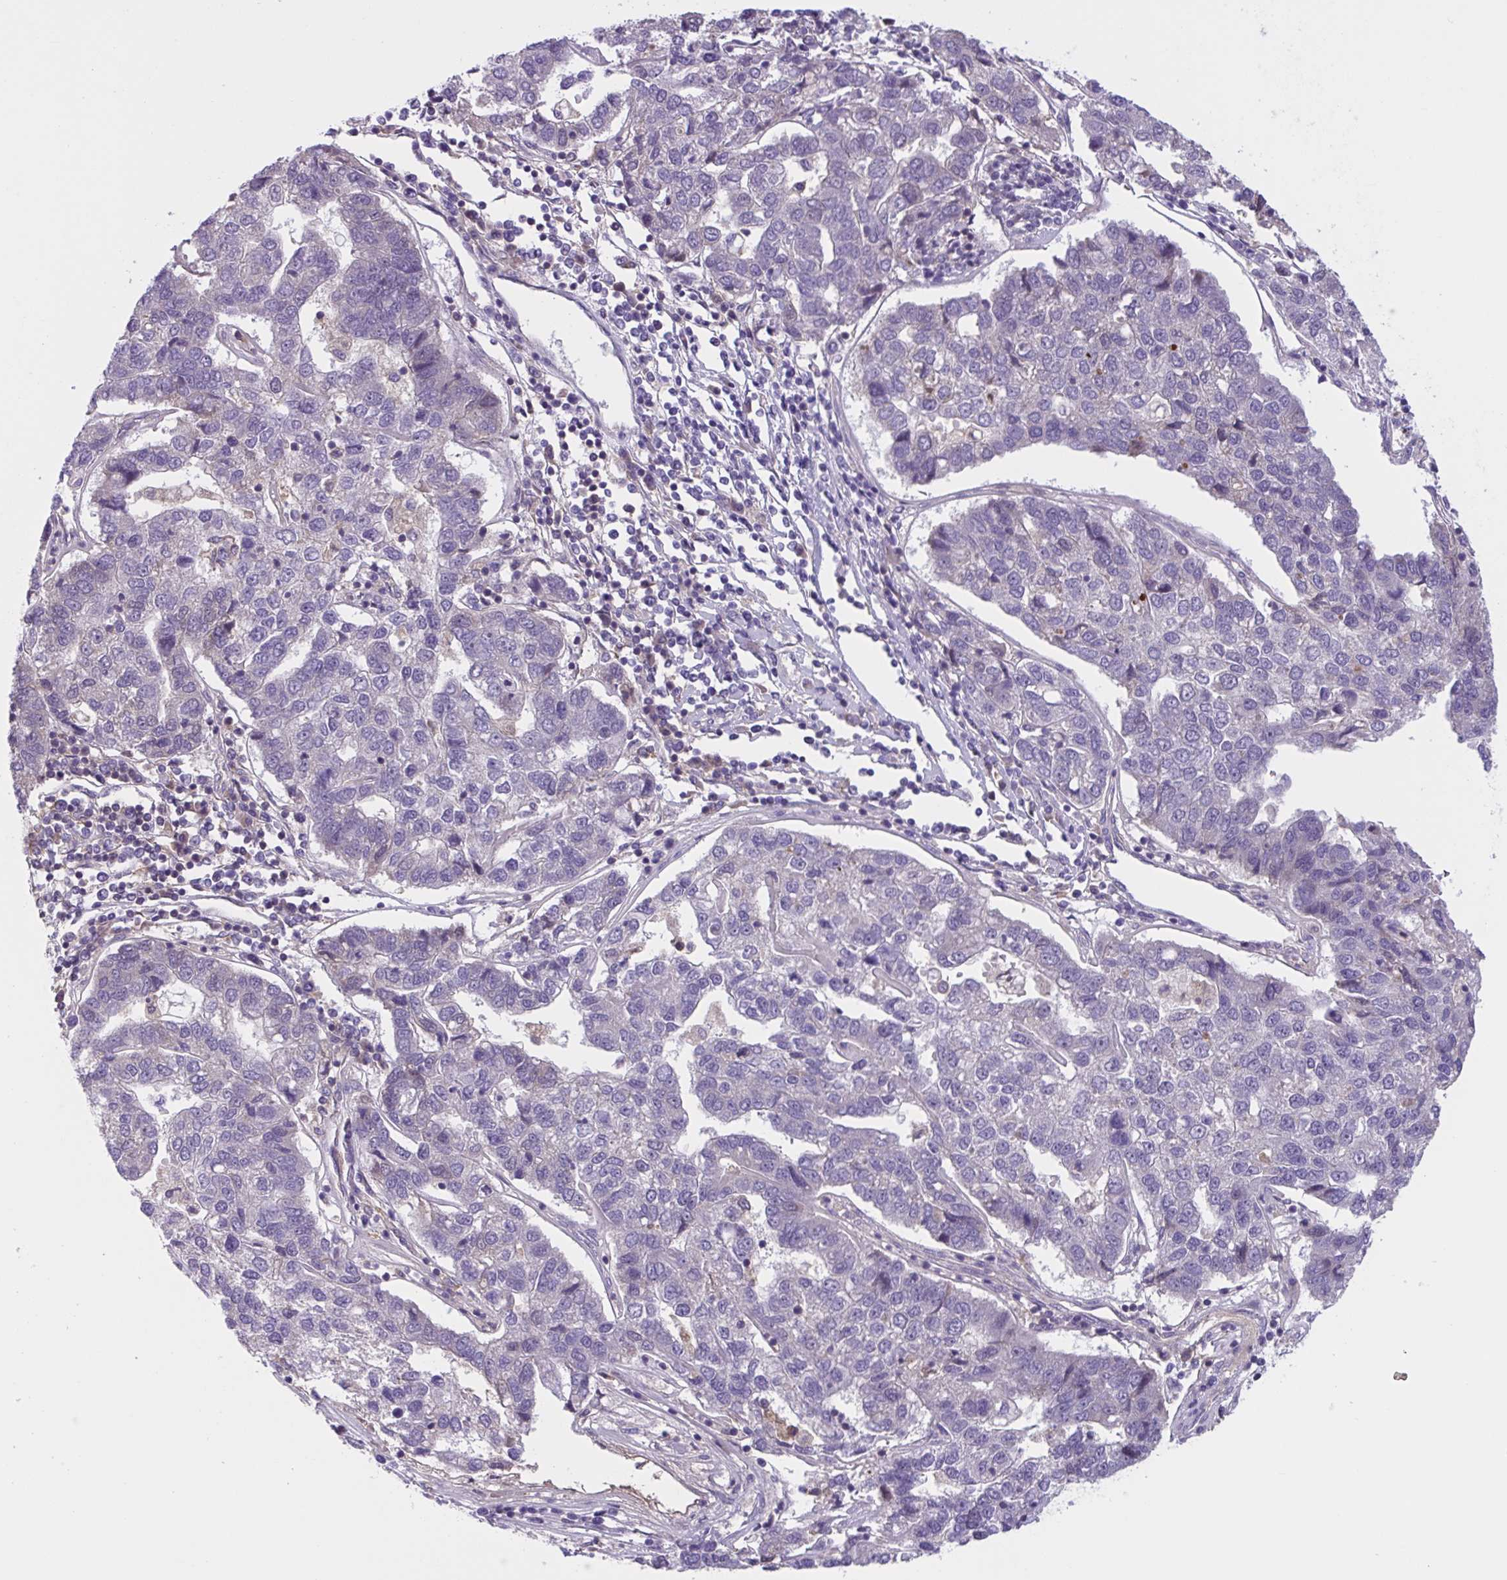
{"staining": {"intensity": "negative", "quantity": "none", "location": "none"}, "tissue": "pancreatic cancer", "cell_type": "Tumor cells", "image_type": "cancer", "snomed": [{"axis": "morphology", "description": "Adenocarcinoma, NOS"}, {"axis": "topography", "description": "Pancreas"}], "caption": "The IHC micrograph has no significant positivity in tumor cells of pancreatic cancer (adenocarcinoma) tissue. The staining was performed using DAB to visualize the protein expression in brown, while the nuclei were stained in blue with hematoxylin (Magnification: 20x).", "gene": "WNT9B", "patient": {"sex": "female", "age": 61}}